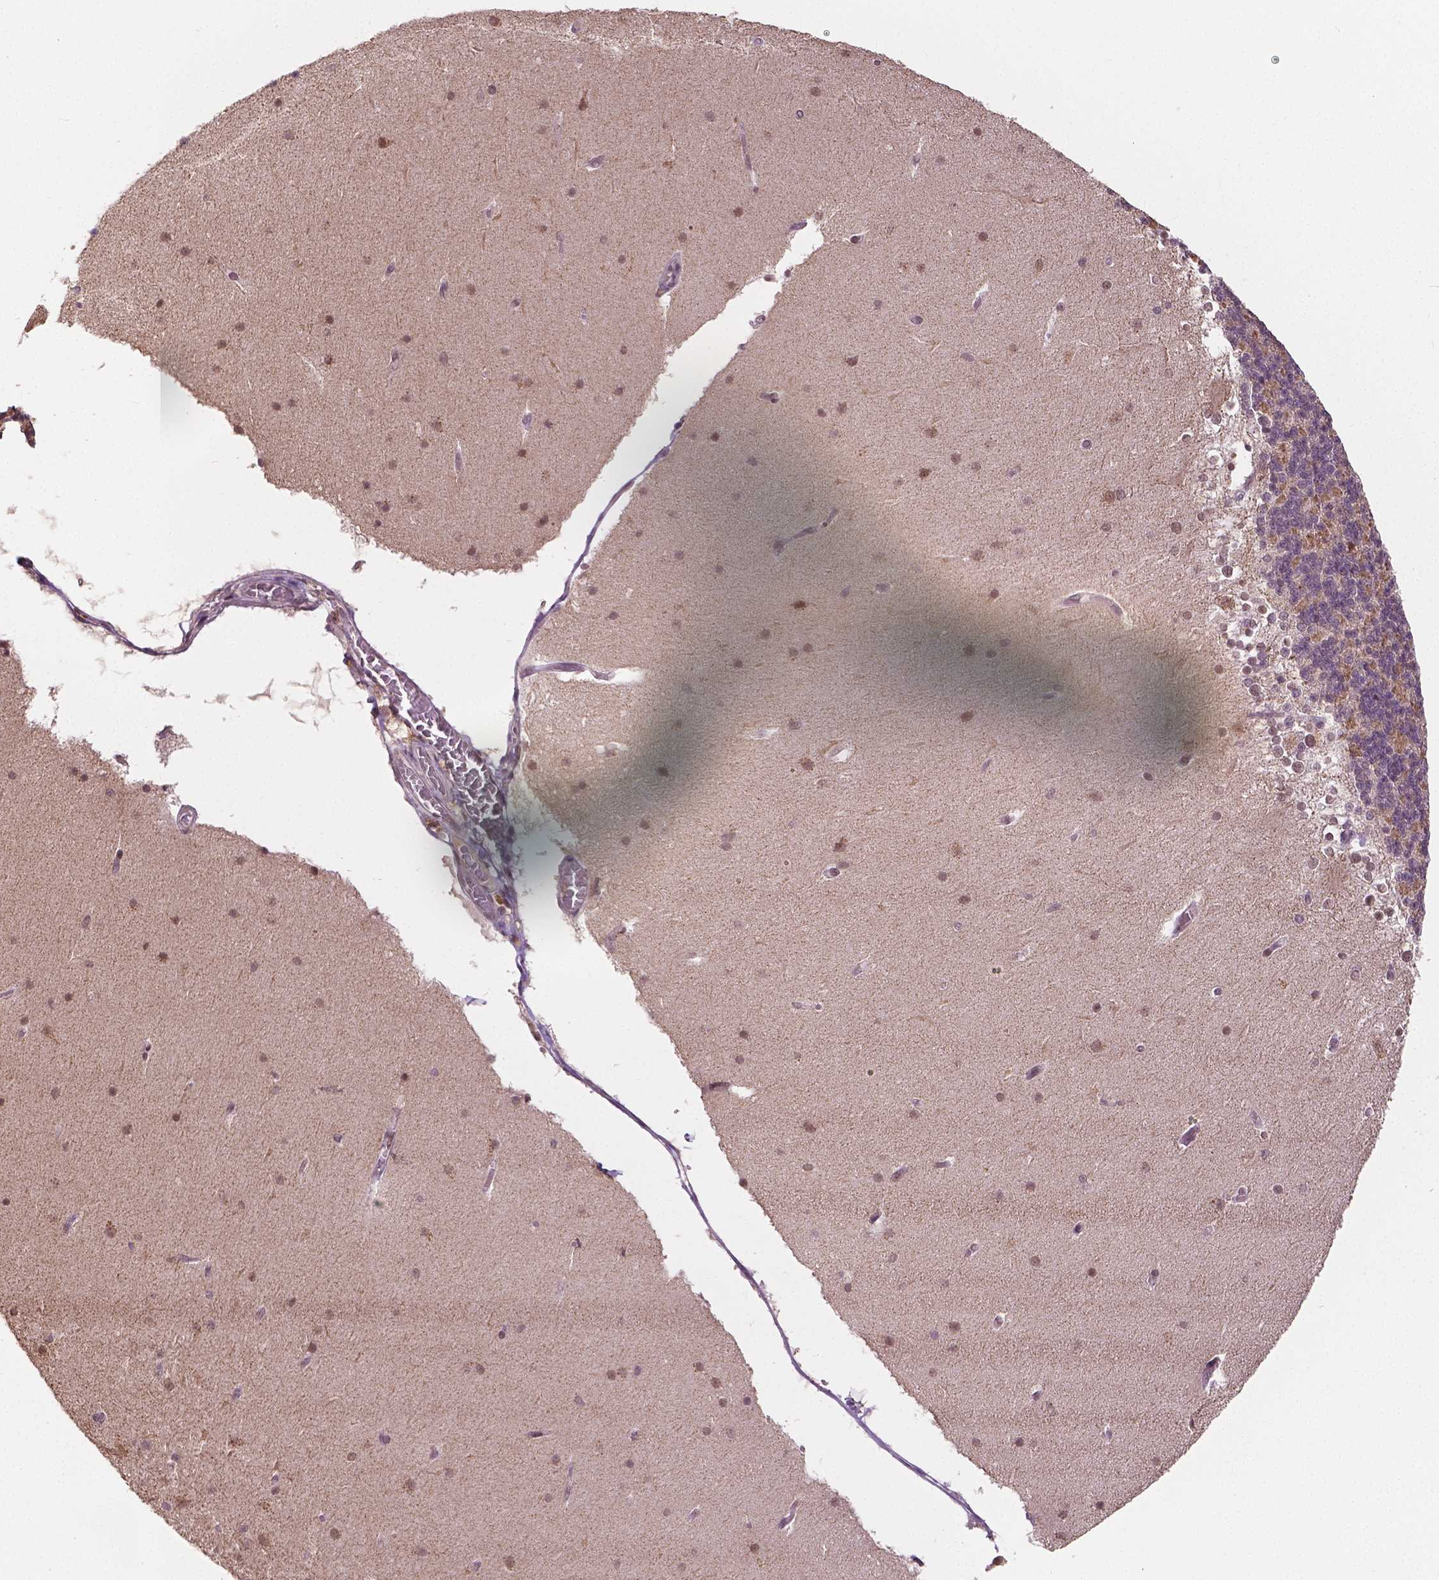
{"staining": {"intensity": "weak", "quantity": "25%-75%", "location": "cytoplasmic/membranous"}, "tissue": "cerebellum", "cell_type": "Cells in granular layer", "image_type": "normal", "snomed": [{"axis": "morphology", "description": "Normal tissue, NOS"}, {"axis": "topography", "description": "Cerebellum"}], "caption": "Immunohistochemistry (IHC) of benign human cerebellum demonstrates low levels of weak cytoplasmic/membranous positivity in about 25%-75% of cells in granular layer.", "gene": "HMBOX1", "patient": {"sex": "female", "age": 19}}